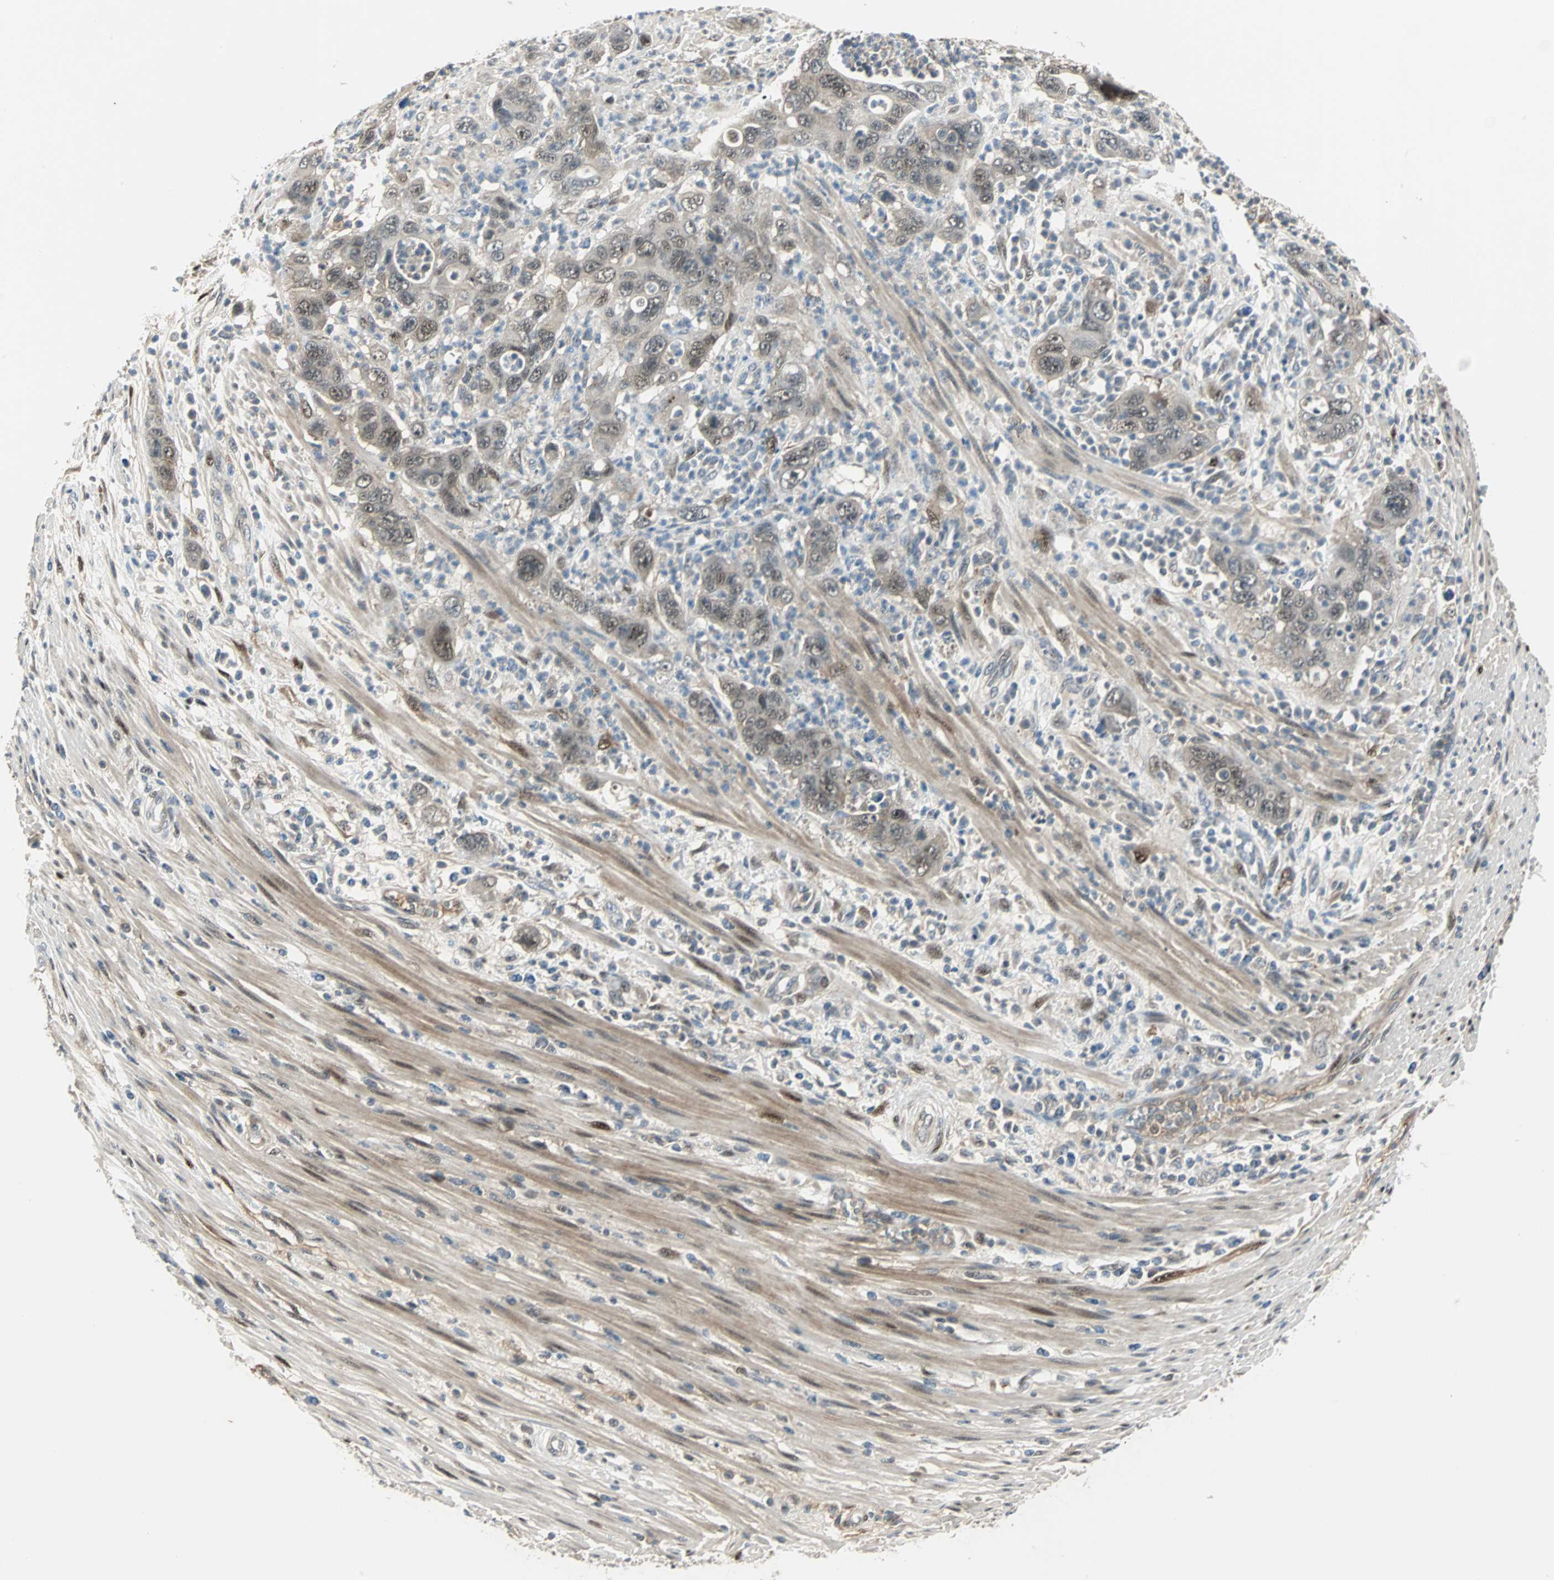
{"staining": {"intensity": "moderate", "quantity": "25%-75%", "location": "cytoplasmic/membranous,nuclear"}, "tissue": "pancreatic cancer", "cell_type": "Tumor cells", "image_type": "cancer", "snomed": [{"axis": "morphology", "description": "Adenocarcinoma, NOS"}, {"axis": "topography", "description": "Pancreas"}], "caption": "Adenocarcinoma (pancreatic) stained with immunohistochemistry displays moderate cytoplasmic/membranous and nuclear expression in about 25%-75% of tumor cells. (DAB (3,3'-diaminobenzidine) = brown stain, brightfield microscopy at high magnification).", "gene": "FHL2", "patient": {"sex": "female", "age": 71}}